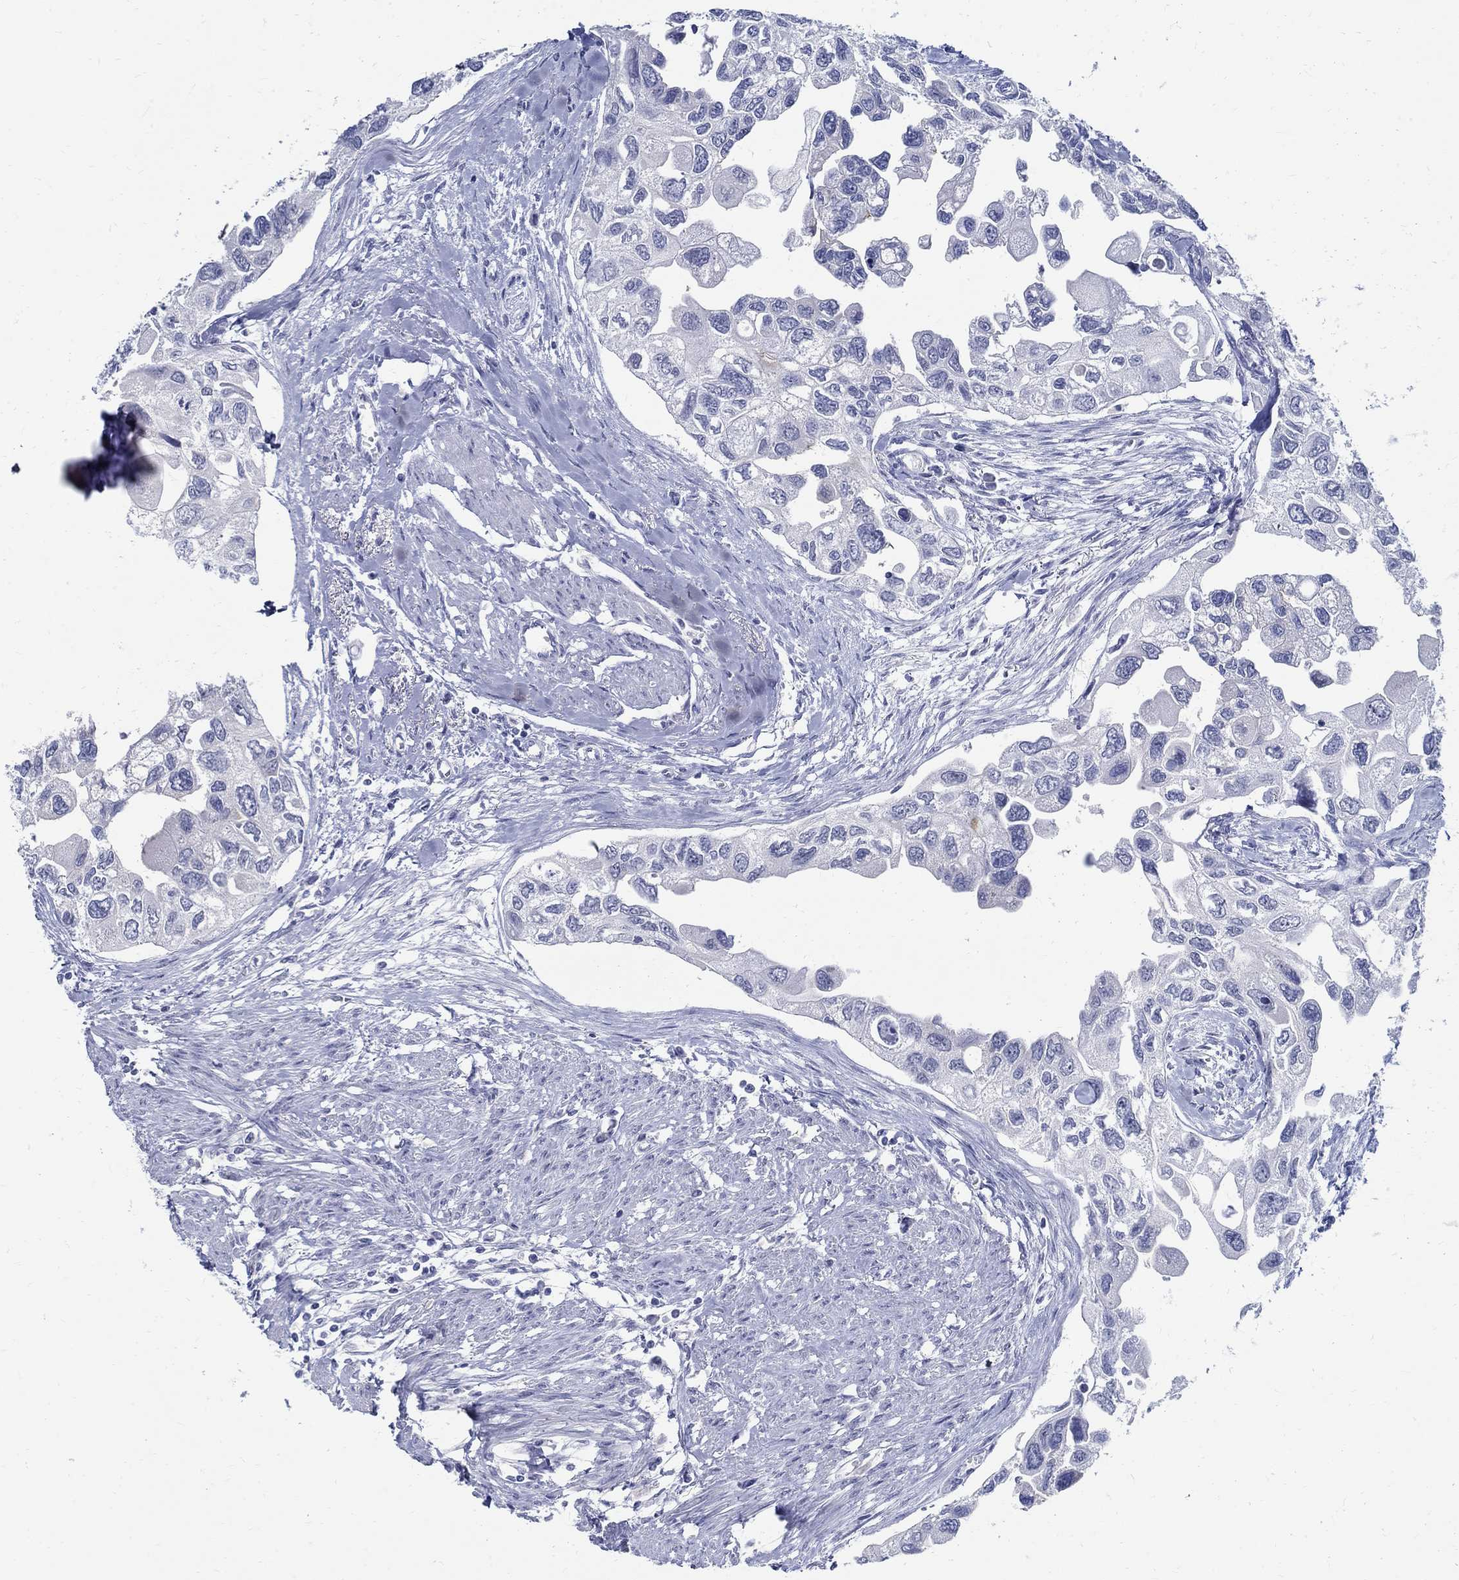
{"staining": {"intensity": "negative", "quantity": "none", "location": "none"}, "tissue": "urothelial cancer", "cell_type": "Tumor cells", "image_type": "cancer", "snomed": [{"axis": "morphology", "description": "Urothelial carcinoma, High grade"}, {"axis": "topography", "description": "Urinary bladder"}], "caption": "This is a histopathology image of IHC staining of high-grade urothelial carcinoma, which shows no expression in tumor cells.", "gene": "BSPRY", "patient": {"sex": "male", "age": 59}}